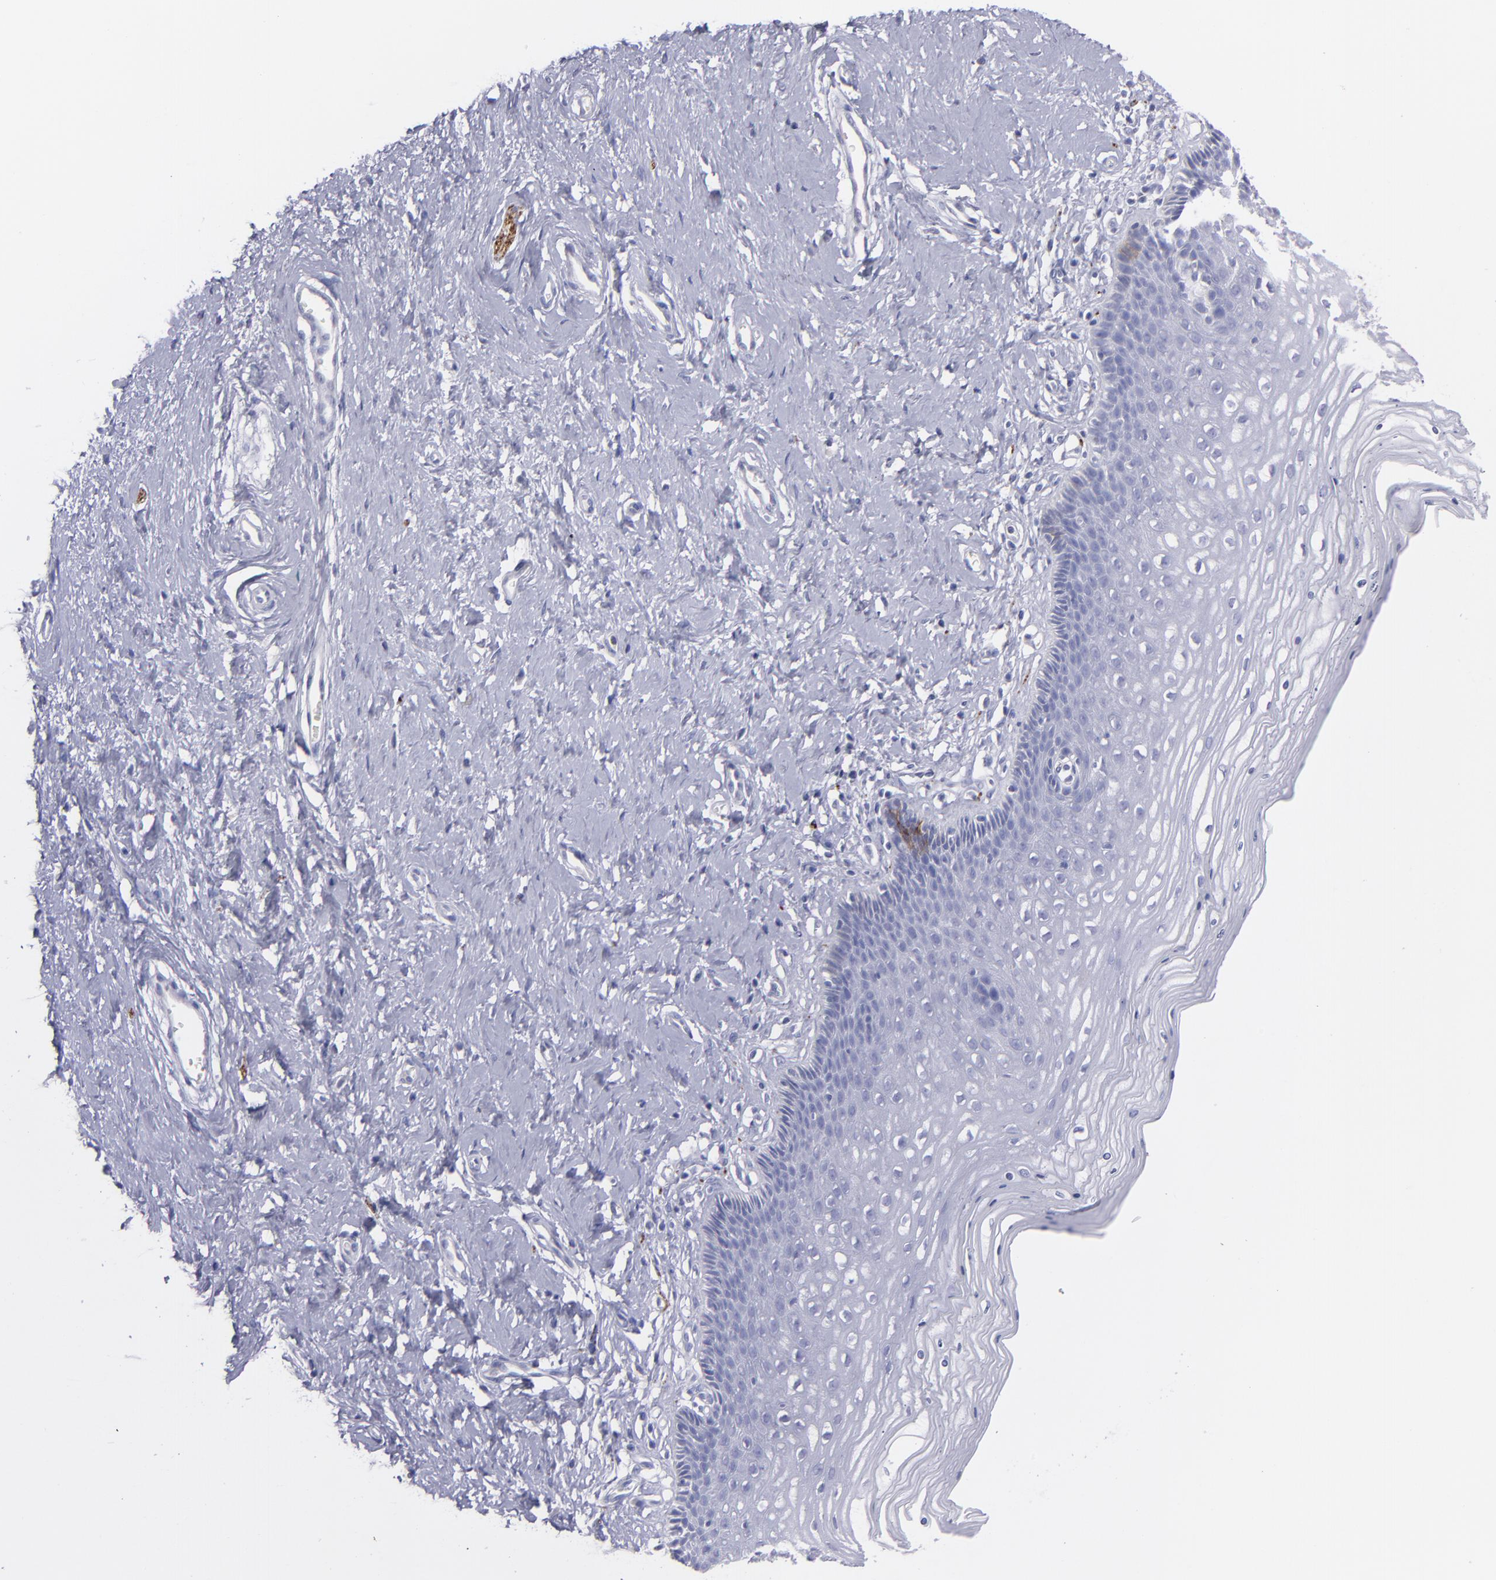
{"staining": {"intensity": "negative", "quantity": "none", "location": "none"}, "tissue": "cervix", "cell_type": "Glandular cells", "image_type": "normal", "snomed": [{"axis": "morphology", "description": "Normal tissue, NOS"}, {"axis": "topography", "description": "Cervix"}], "caption": "Cervix was stained to show a protein in brown. There is no significant positivity in glandular cells. (DAB immunohistochemistry with hematoxylin counter stain).", "gene": "SNAP25", "patient": {"sex": "female", "age": 39}}